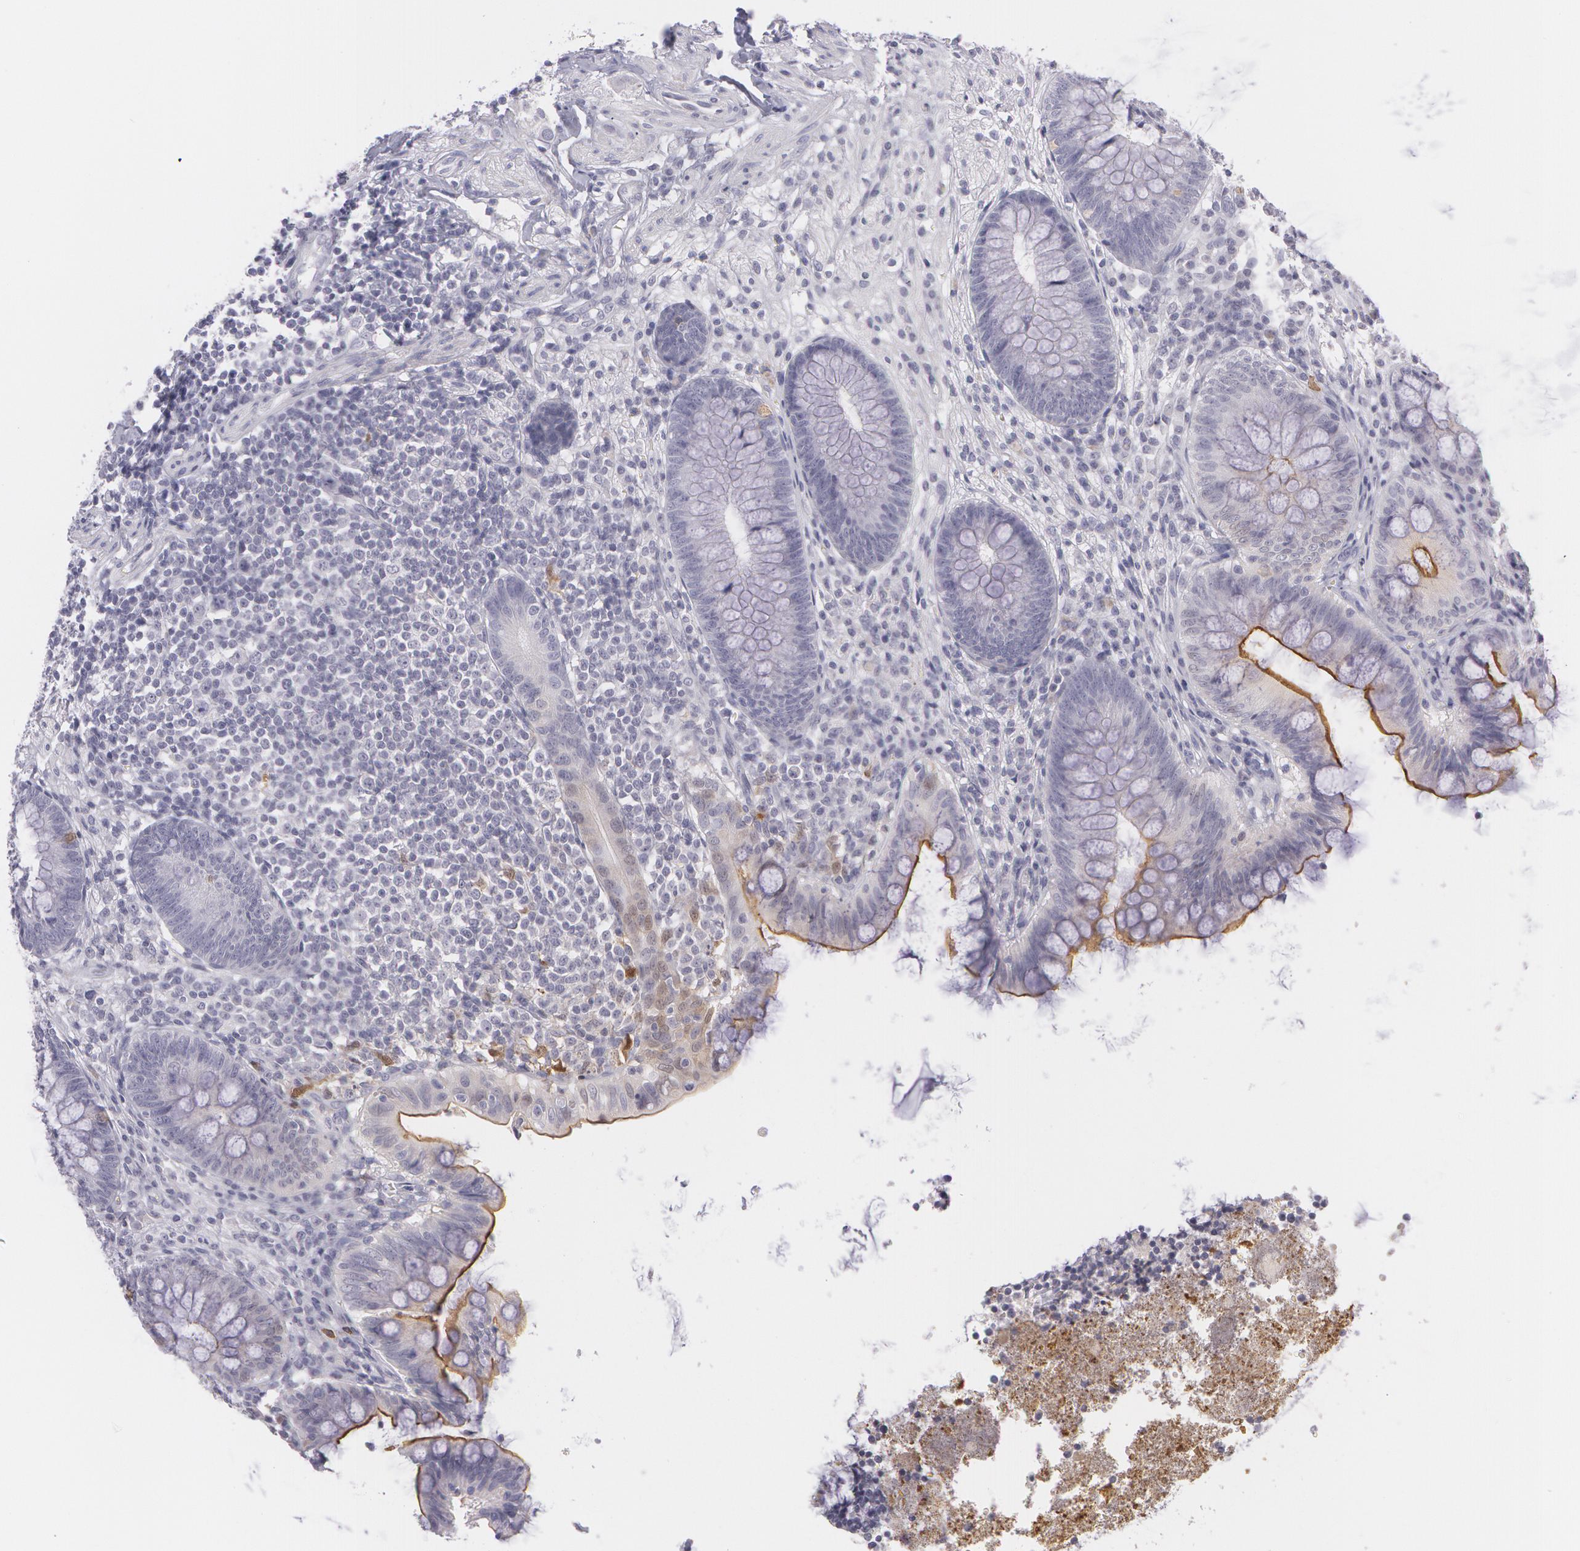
{"staining": {"intensity": "negative", "quantity": "none", "location": "none"}, "tissue": "appendix", "cell_type": "Glandular cells", "image_type": "normal", "snomed": [{"axis": "morphology", "description": "Normal tissue, NOS"}, {"axis": "topography", "description": "Appendix"}], "caption": "The micrograph demonstrates no staining of glandular cells in normal appendix.", "gene": "IL1RN", "patient": {"sex": "female", "age": 66}}